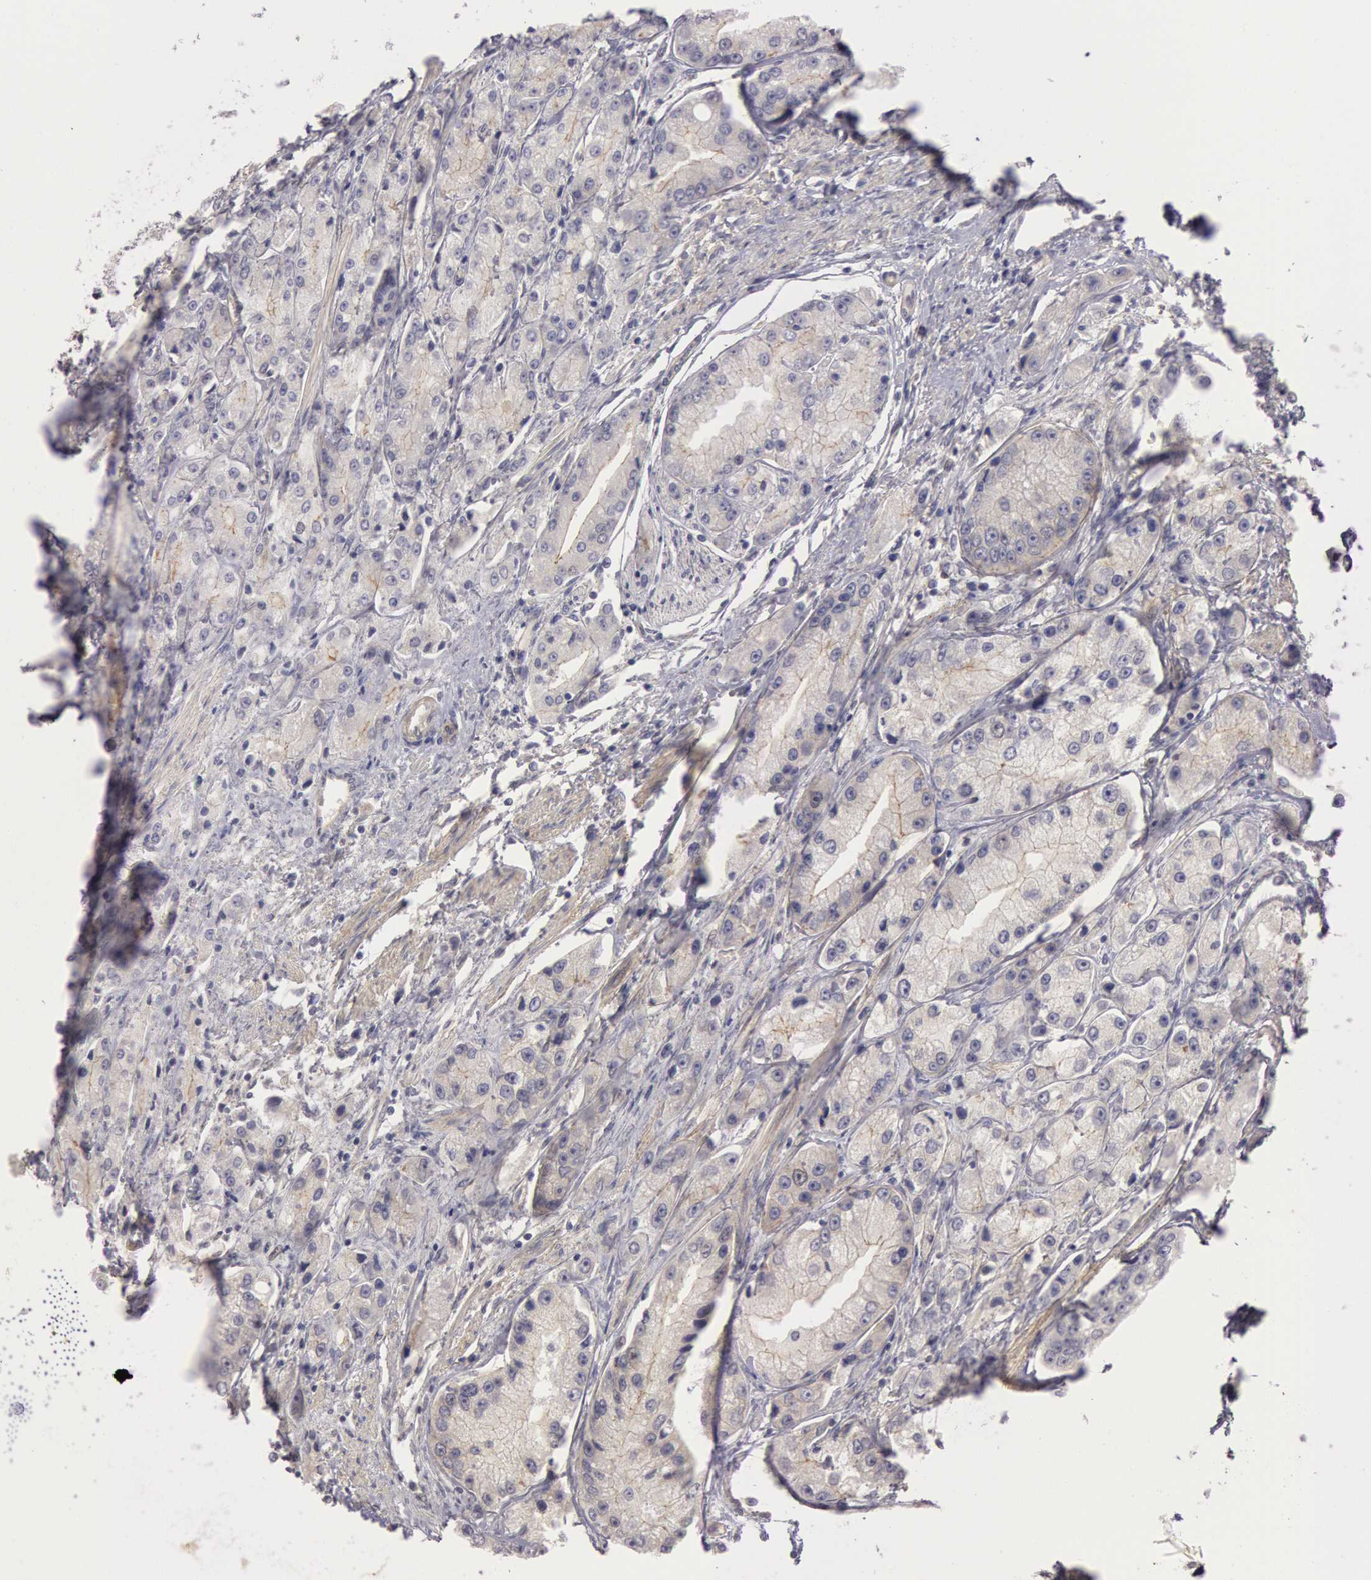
{"staining": {"intensity": "negative", "quantity": "none", "location": "none"}, "tissue": "prostate cancer", "cell_type": "Tumor cells", "image_type": "cancer", "snomed": [{"axis": "morphology", "description": "Adenocarcinoma, Medium grade"}, {"axis": "topography", "description": "Prostate"}], "caption": "This histopathology image is of prostate medium-grade adenocarcinoma stained with immunohistochemistry (IHC) to label a protein in brown with the nuclei are counter-stained blue. There is no expression in tumor cells.", "gene": "AMOTL1", "patient": {"sex": "male", "age": 72}}